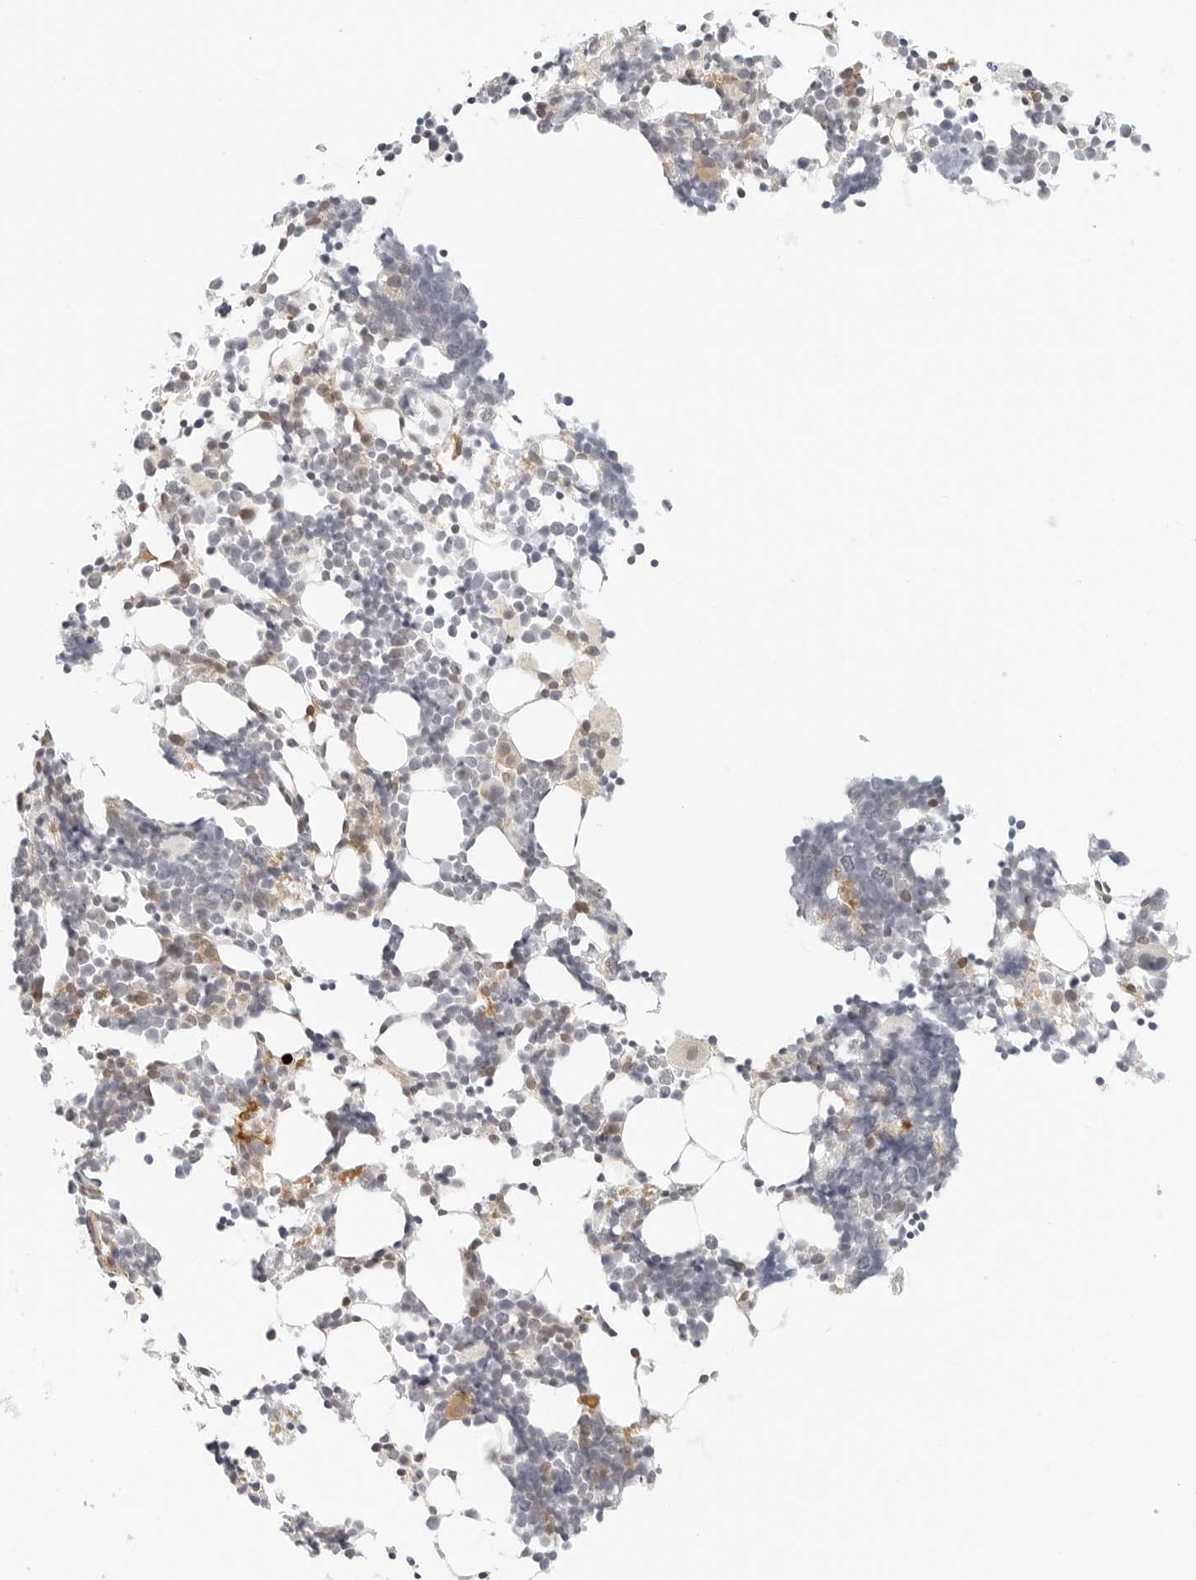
{"staining": {"intensity": "moderate", "quantity": "<25%", "location": "cytoplasmic/membranous"}, "tissue": "bone marrow", "cell_type": "Hematopoietic cells", "image_type": "normal", "snomed": [{"axis": "morphology", "description": "Normal tissue, NOS"}, {"axis": "morphology", "description": "Inflammation, NOS"}, {"axis": "topography", "description": "Bone marrow"}], "caption": "The image exhibits immunohistochemical staining of benign bone marrow. There is moderate cytoplasmic/membranous expression is present in about <25% of hematopoietic cells. (DAB = brown stain, brightfield microscopy at high magnification).", "gene": "NEO1", "patient": {"sex": "male", "age": 21}}